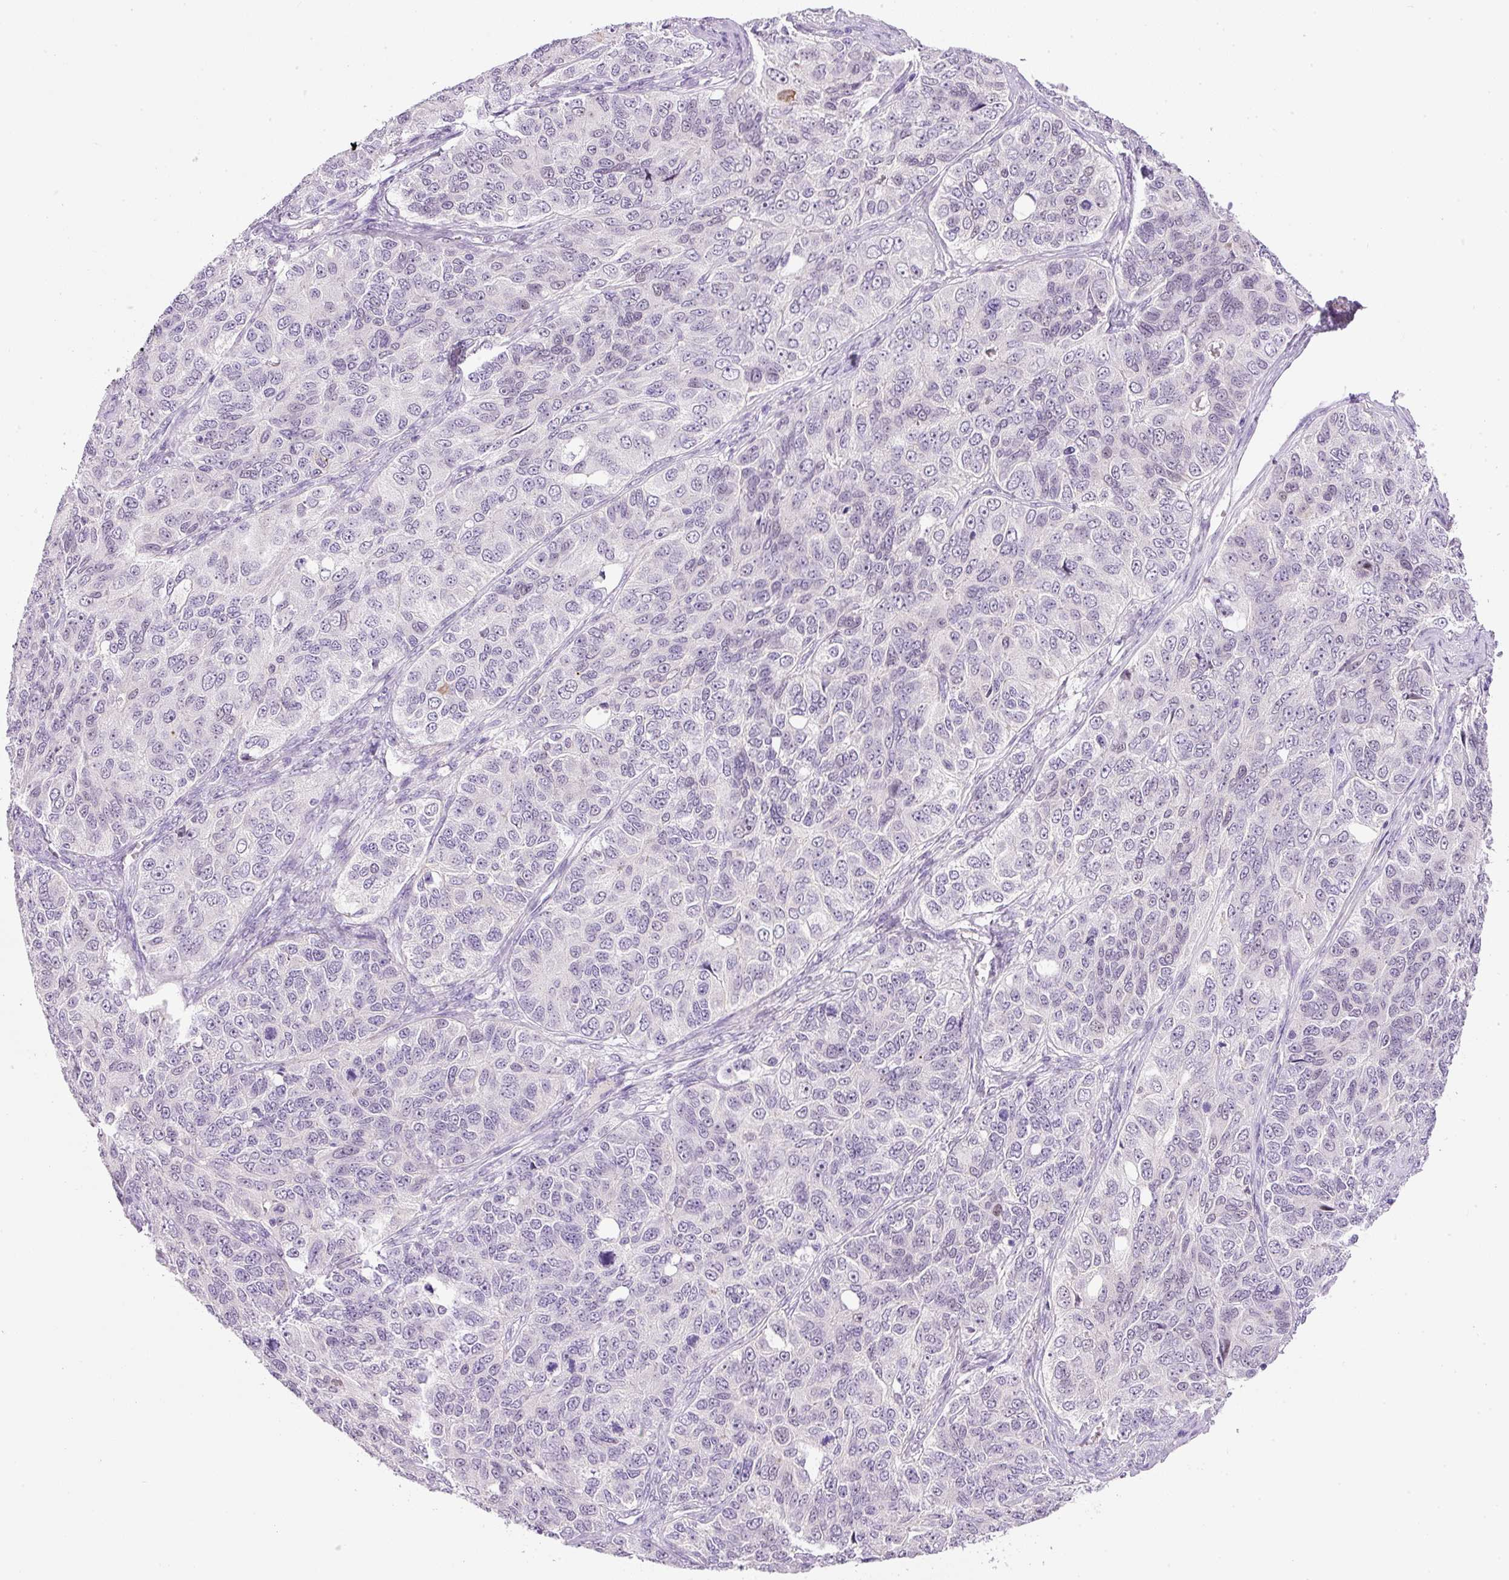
{"staining": {"intensity": "negative", "quantity": "none", "location": "none"}, "tissue": "ovarian cancer", "cell_type": "Tumor cells", "image_type": "cancer", "snomed": [{"axis": "morphology", "description": "Carcinoma, endometroid"}, {"axis": "topography", "description": "Ovary"}], "caption": "A high-resolution histopathology image shows immunohistochemistry (IHC) staining of ovarian cancer (endometroid carcinoma), which exhibits no significant staining in tumor cells.", "gene": "SRC", "patient": {"sex": "female", "age": 51}}